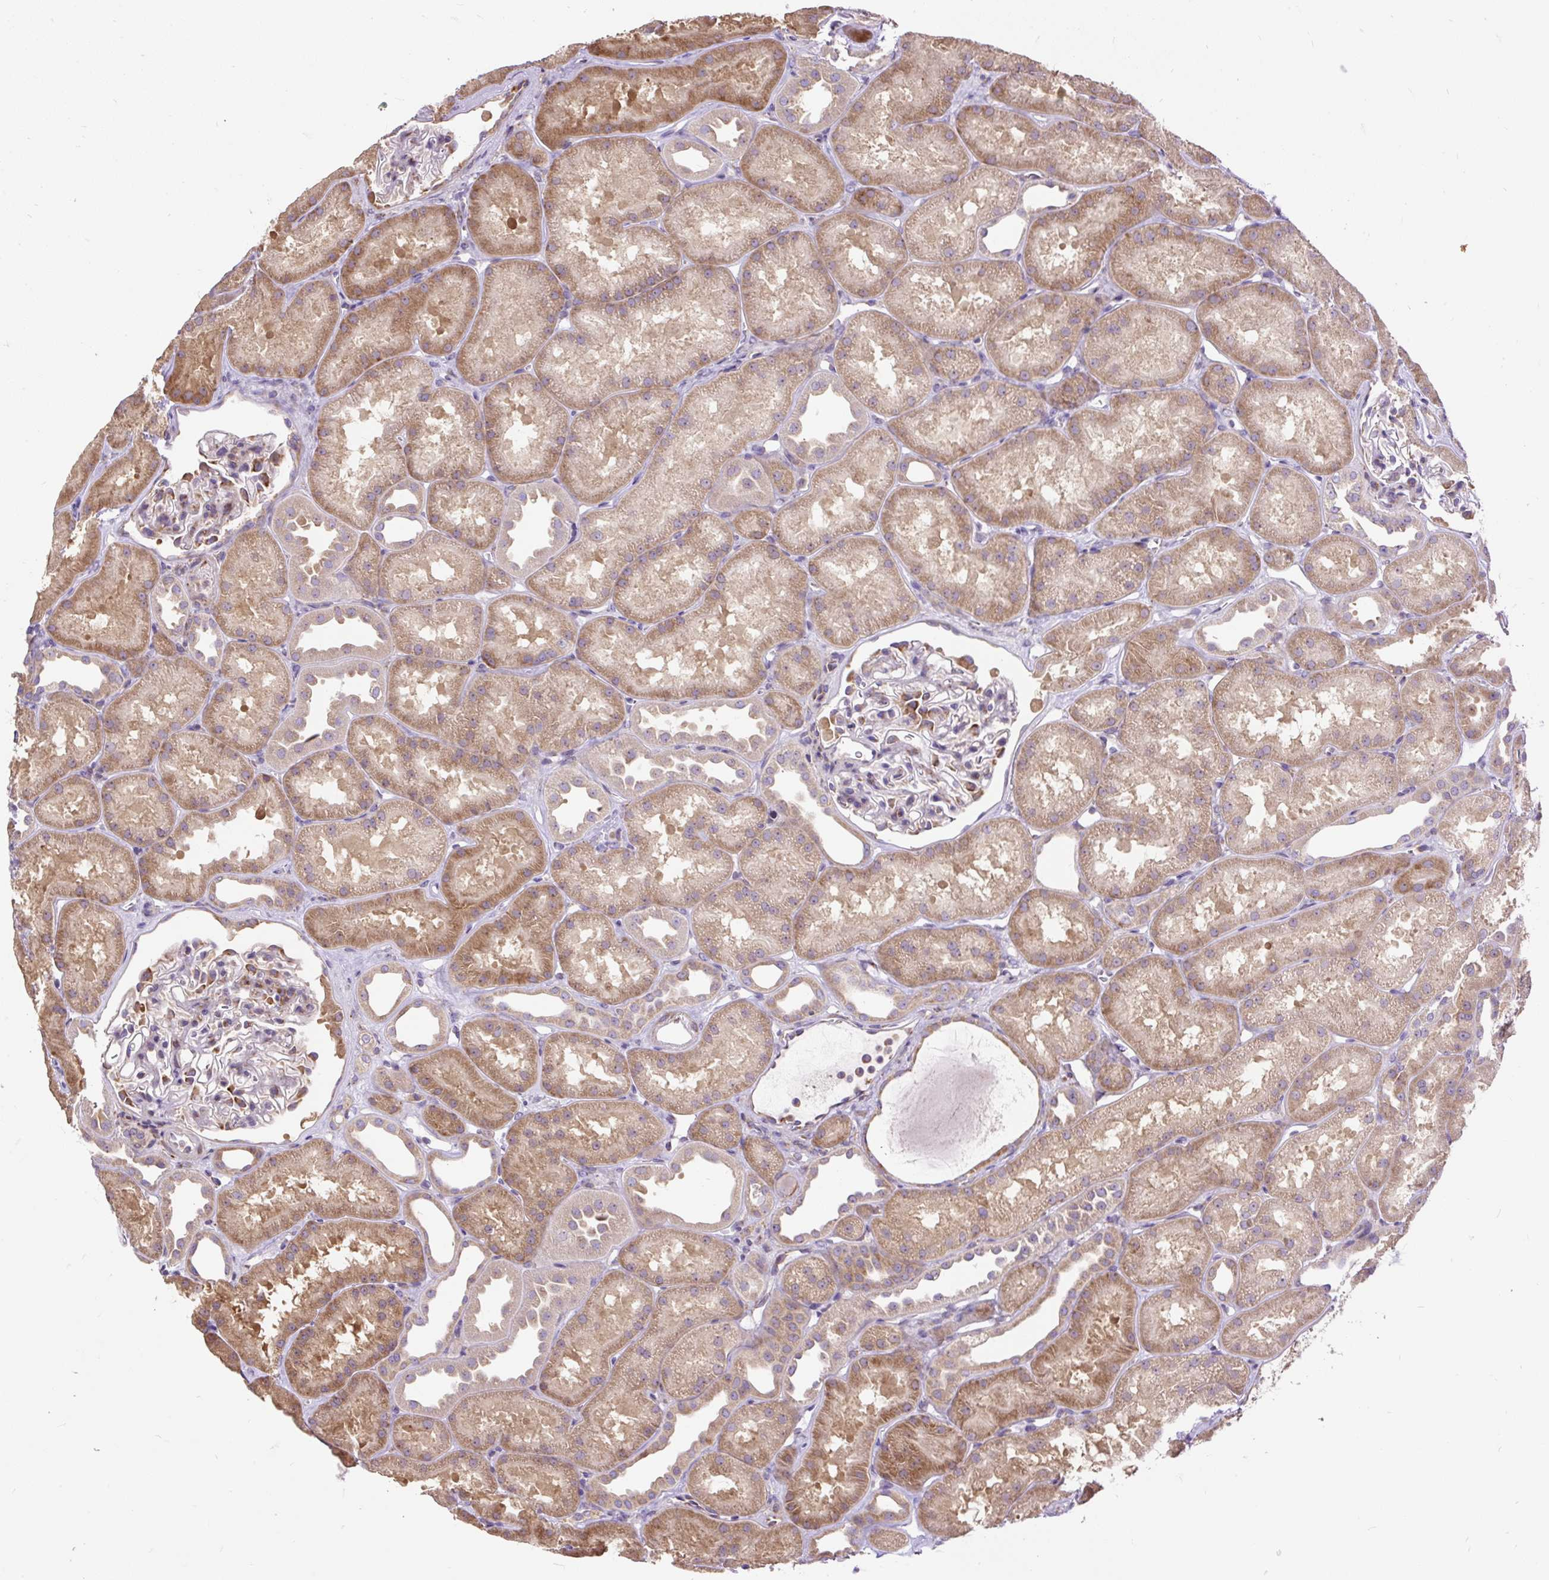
{"staining": {"intensity": "moderate", "quantity": "25%-75%", "location": "cytoplasmic/membranous"}, "tissue": "kidney", "cell_type": "Cells in glomeruli", "image_type": "normal", "snomed": [{"axis": "morphology", "description": "Normal tissue, NOS"}, {"axis": "topography", "description": "Kidney"}], "caption": "Kidney stained with DAB immunohistochemistry (IHC) displays medium levels of moderate cytoplasmic/membranous expression in about 25%-75% of cells in glomeruli. The protein is shown in brown color, while the nuclei are stained blue.", "gene": "RPS5", "patient": {"sex": "male", "age": 61}}